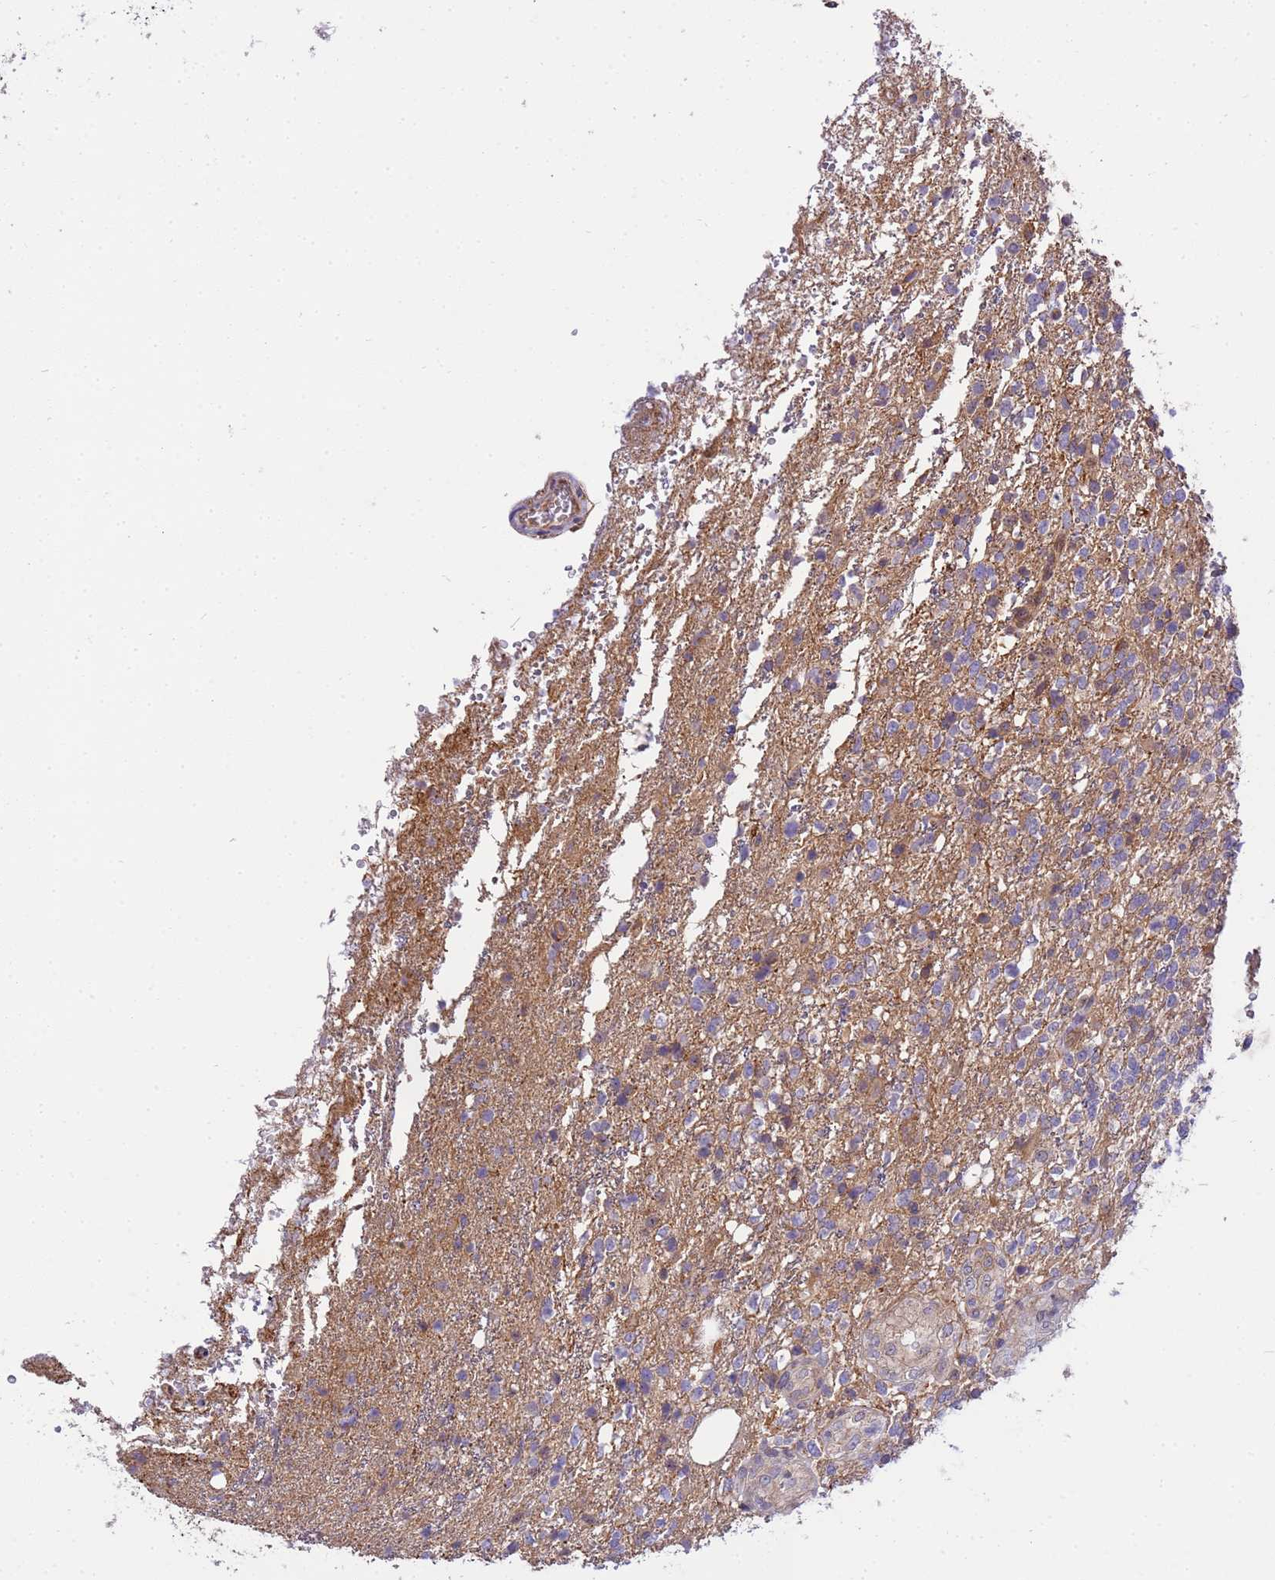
{"staining": {"intensity": "negative", "quantity": "none", "location": "none"}, "tissue": "glioma", "cell_type": "Tumor cells", "image_type": "cancer", "snomed": [{"axis": "morphology", "description": "Glioma, malignant, High grade"}, {"axis": "topography", "description": "Brain"}], "caption": "This histopathology image is of glioma stained with immunohistochemistry to label a protein in brown with the nuclei are counter-stained blue. There is no staining in tumor cells.", "gene": "SMCO3", "patient": {"sex": "male", "age": 56}}